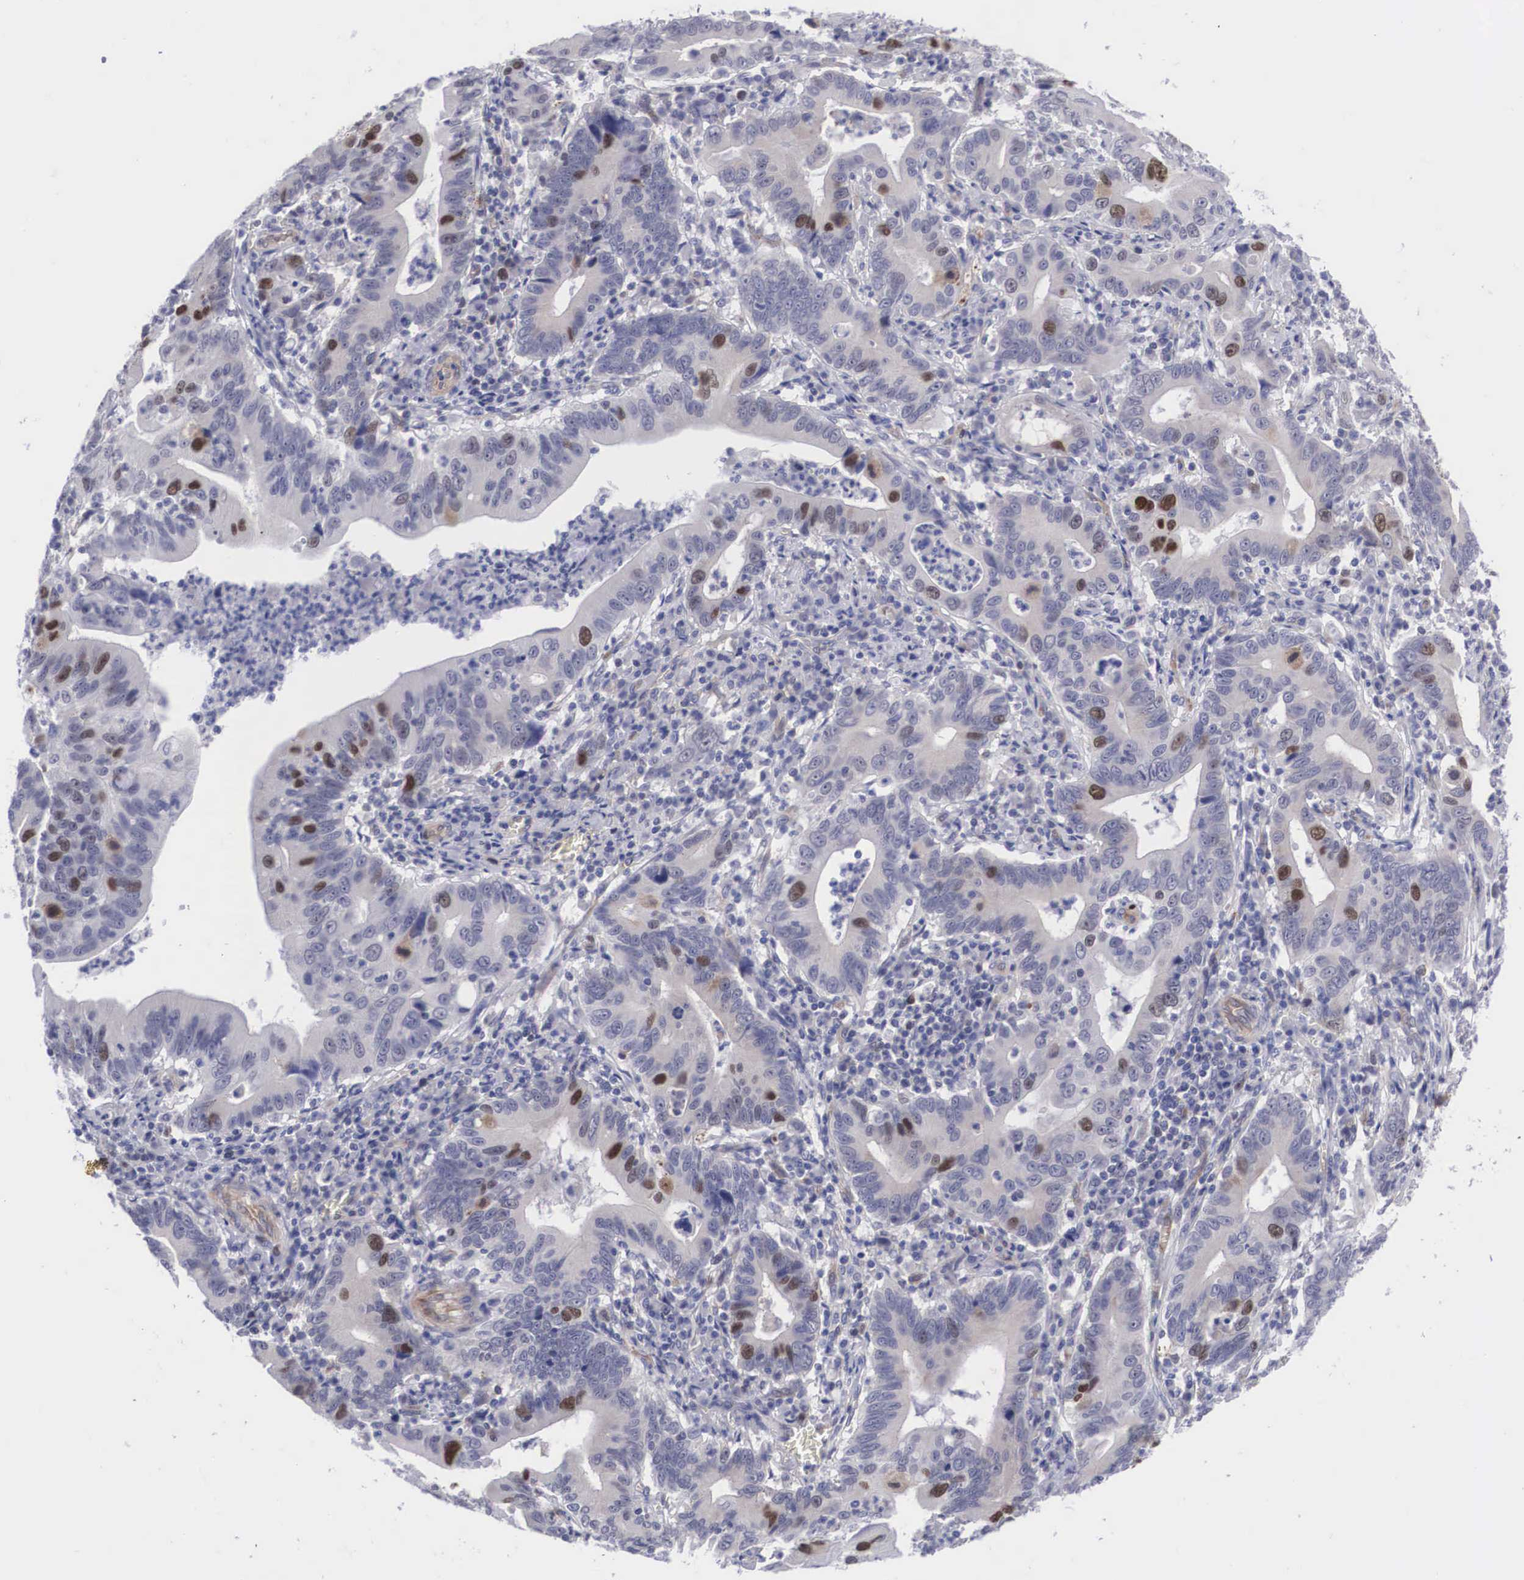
{"staining": {"intensity": "moderate", "quantity": "<25%", "location": "nuclear"}, "tissue": "stomach cancer", "cell_type": "Tumor cells", "image_type": "cancer", "snomed": [{"axis": "morphology", "description": "Adenocarcinoma, NOS"}, {"axis": "topography", "description": "Stomach, upper"}], "caption": "A photomicrograph showing moderate nuclear staining in about <25% of tumor cells in stomach cancer (adenocarcinoma), as visualized by brown immunohistochemical staining.", "gene": "MAST4", "patient": {"sex": "male", "age": 63}}